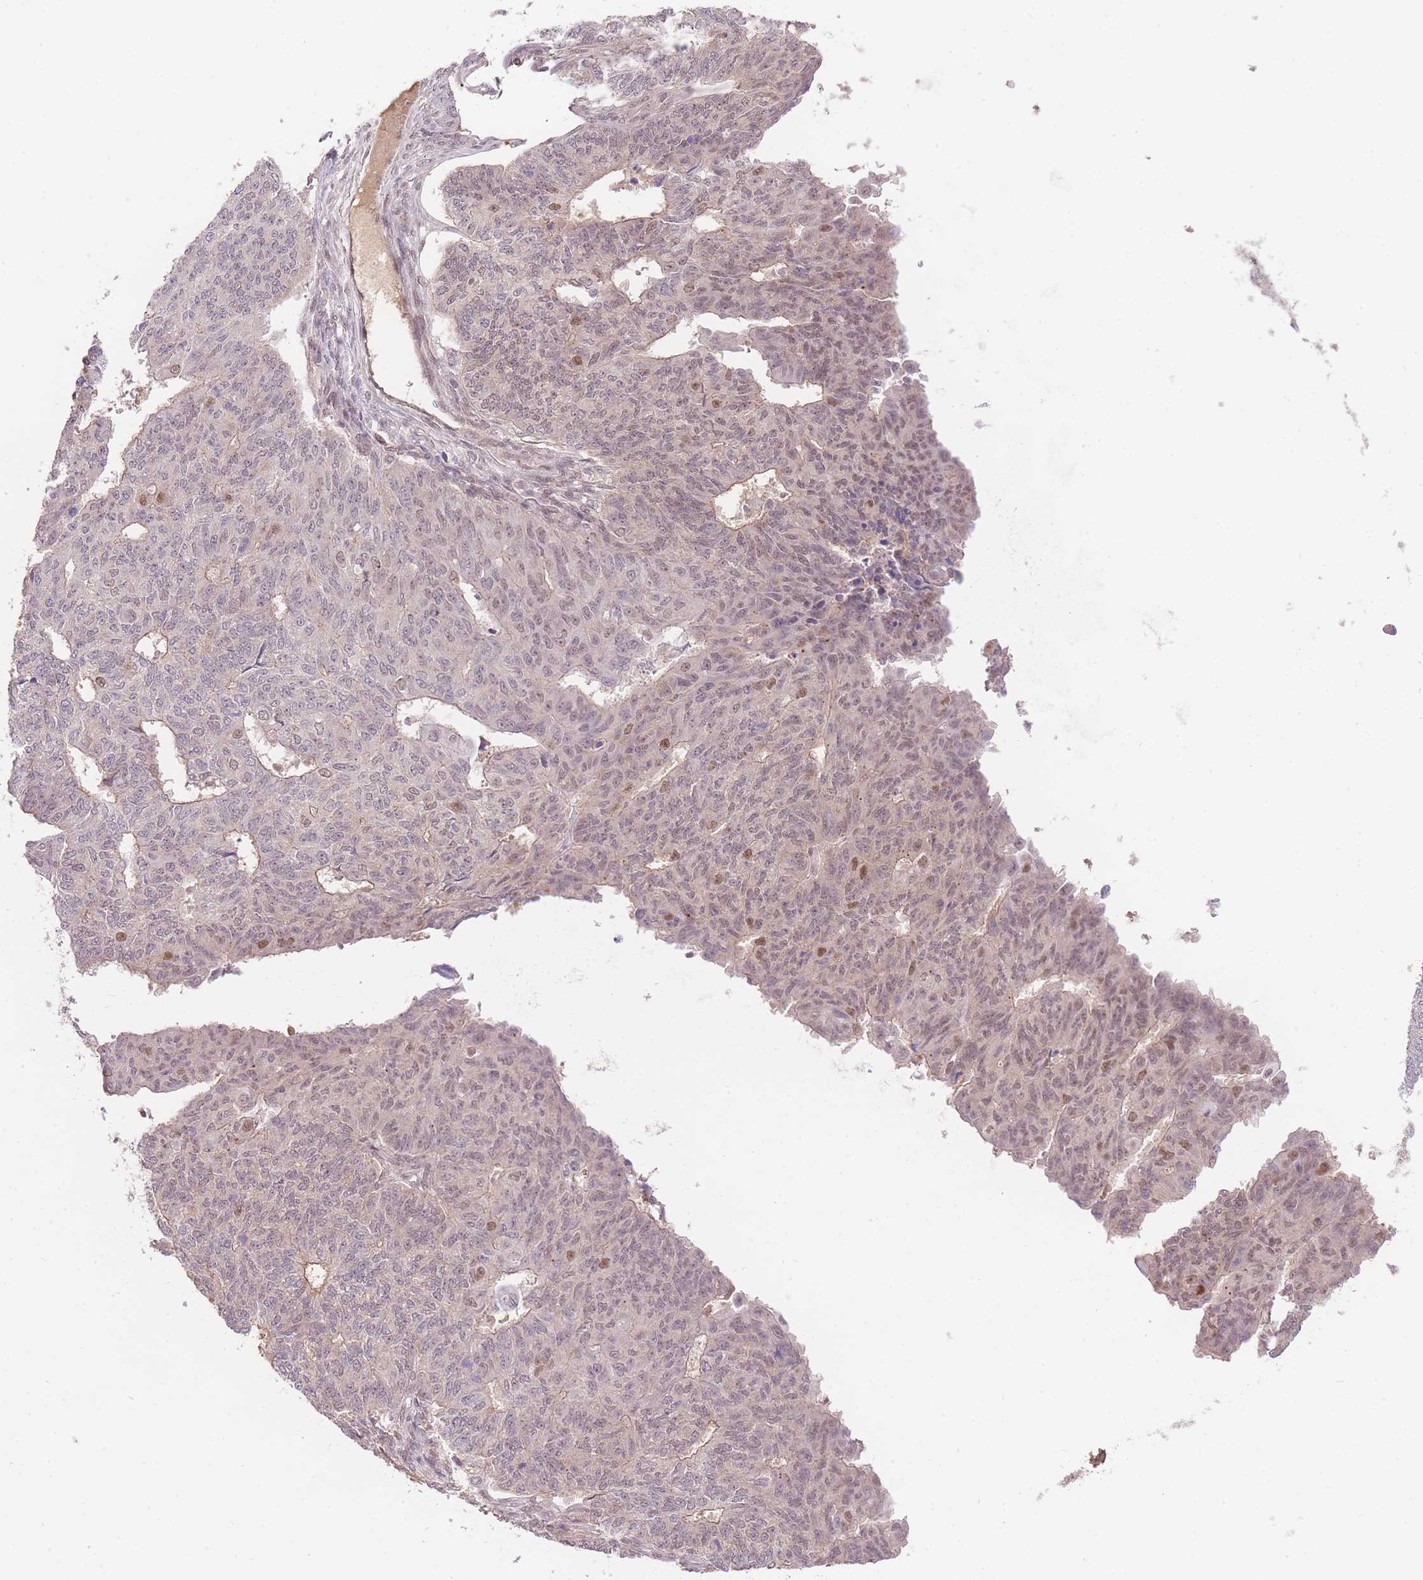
{"staining": {"intensity": "moderate", "quantity": "<25%", "location": "nuclear"}, "tissue": "endometrial cancer", "cell_type": "Tumor cells", "image_type": "cancer", "snomed": [{"axis": "morphology", "description": "Adenocarcinoma, NOS"}, {"axis": "topography", "description": "Endometrium"}], "caption": "Endometrial cancer (adenocarcinoma) stained with IHC exhibits moderate nuclear positivity in approximately <25% of tumor cells. The protein is stained brown, and the nuclei are stained in blue (DAB IHC with brightfield microscopy, high magnification).", "gene": "UBXN7", "patient": {"sex": "female", "age": 32}}